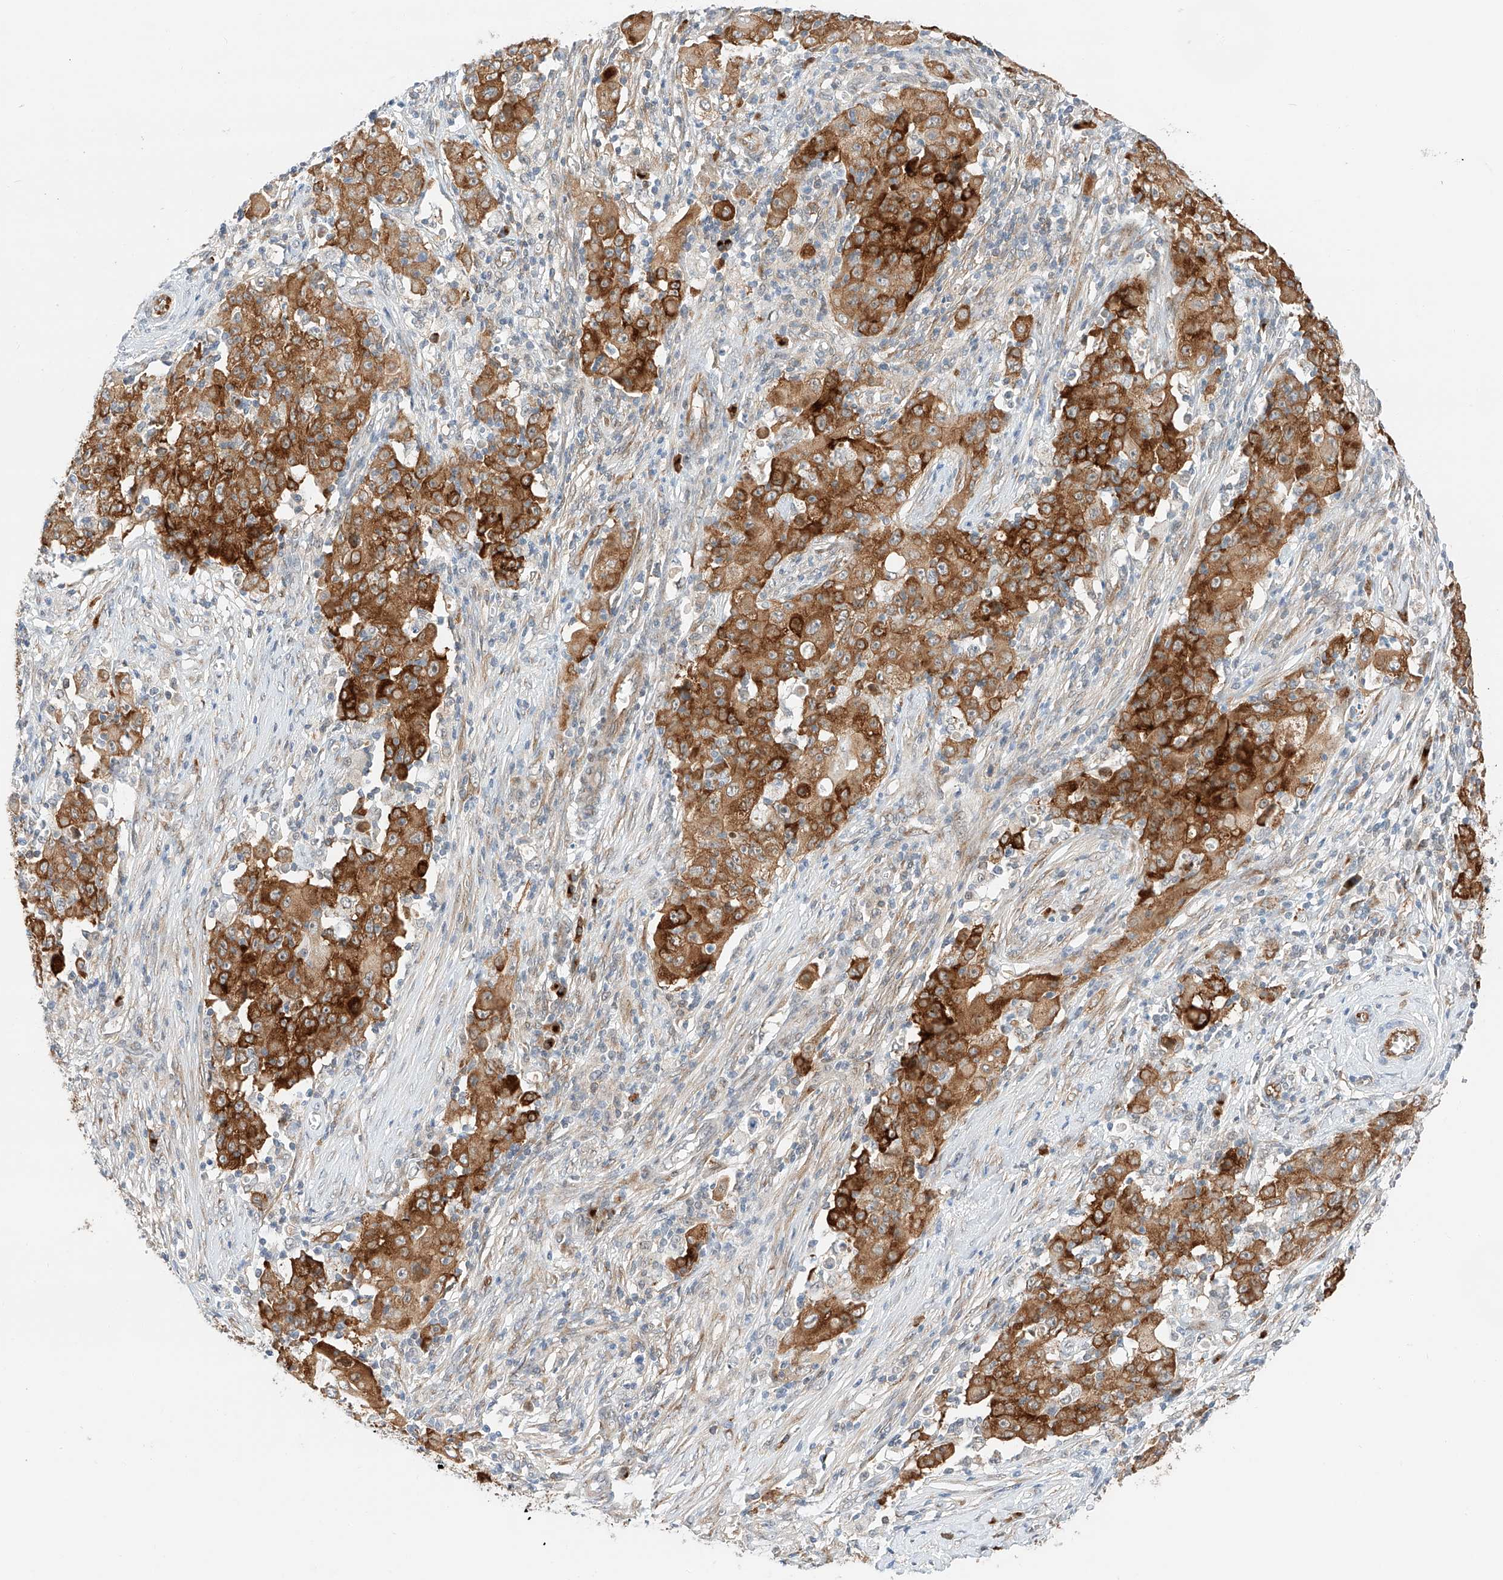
{"staining": {"intensity": "strong", "quantity": ">75%", "location": "cytoplasmic/membranous"}, "tissue": "ovarian cancer", "cell_type": "Tumor cells", "image_type": "cancer", "snomed": [{"axis": "morphology", "description": "Carcinoma, endometroid"}, {"axis": "topography", "description": "Ovary"}], "caption": "About >75% of tumor cells in endometroid carcinoma (ovarian) exhibit strong cytoplasmic/membranous protein staining as visualized by brown immunohistochemical staining.", "gene": "CARMIL1", "patient": {"sex": "female", "age": 42}}